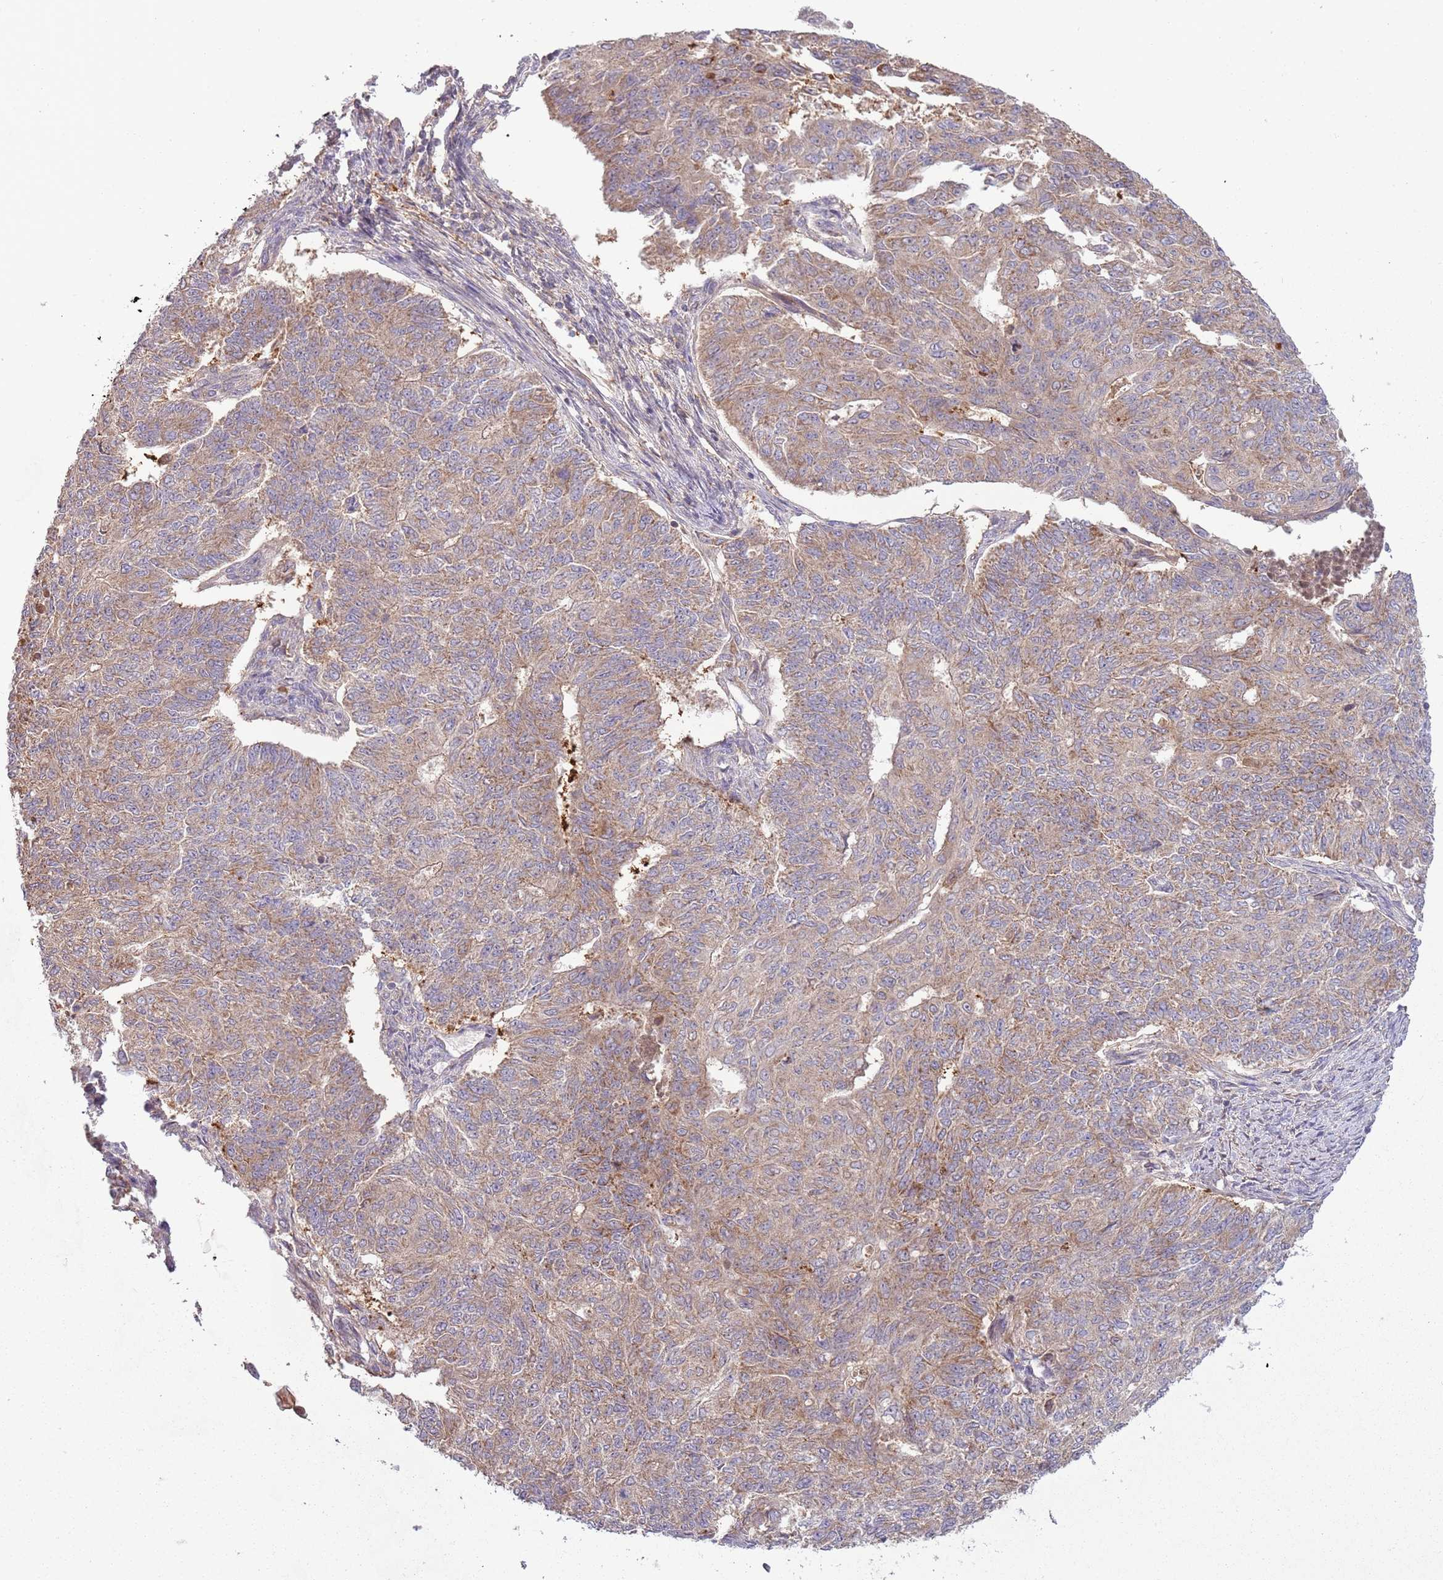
{"staining": {"intensity": "weak", "quantity": ">75%", "location": "cytoplasmic/membranous"}, "tissue": "endometrial cancer", "cell_type": "Tumor cells", "image_type": "cancer", "snomed": [{"axis": "morphology", "description": "Adenocarcinoma, NOS"}, {"axis": "topography", "description": "Endometrium"}], "caption": "IHC of endometrial cancer (adenocarcinoma) displays low levels of weak cytoplasmic/membranous positivity in about >75% of tumor cells.", "gene": "FECH", "patient": {"sex": "female", "age": 32}}